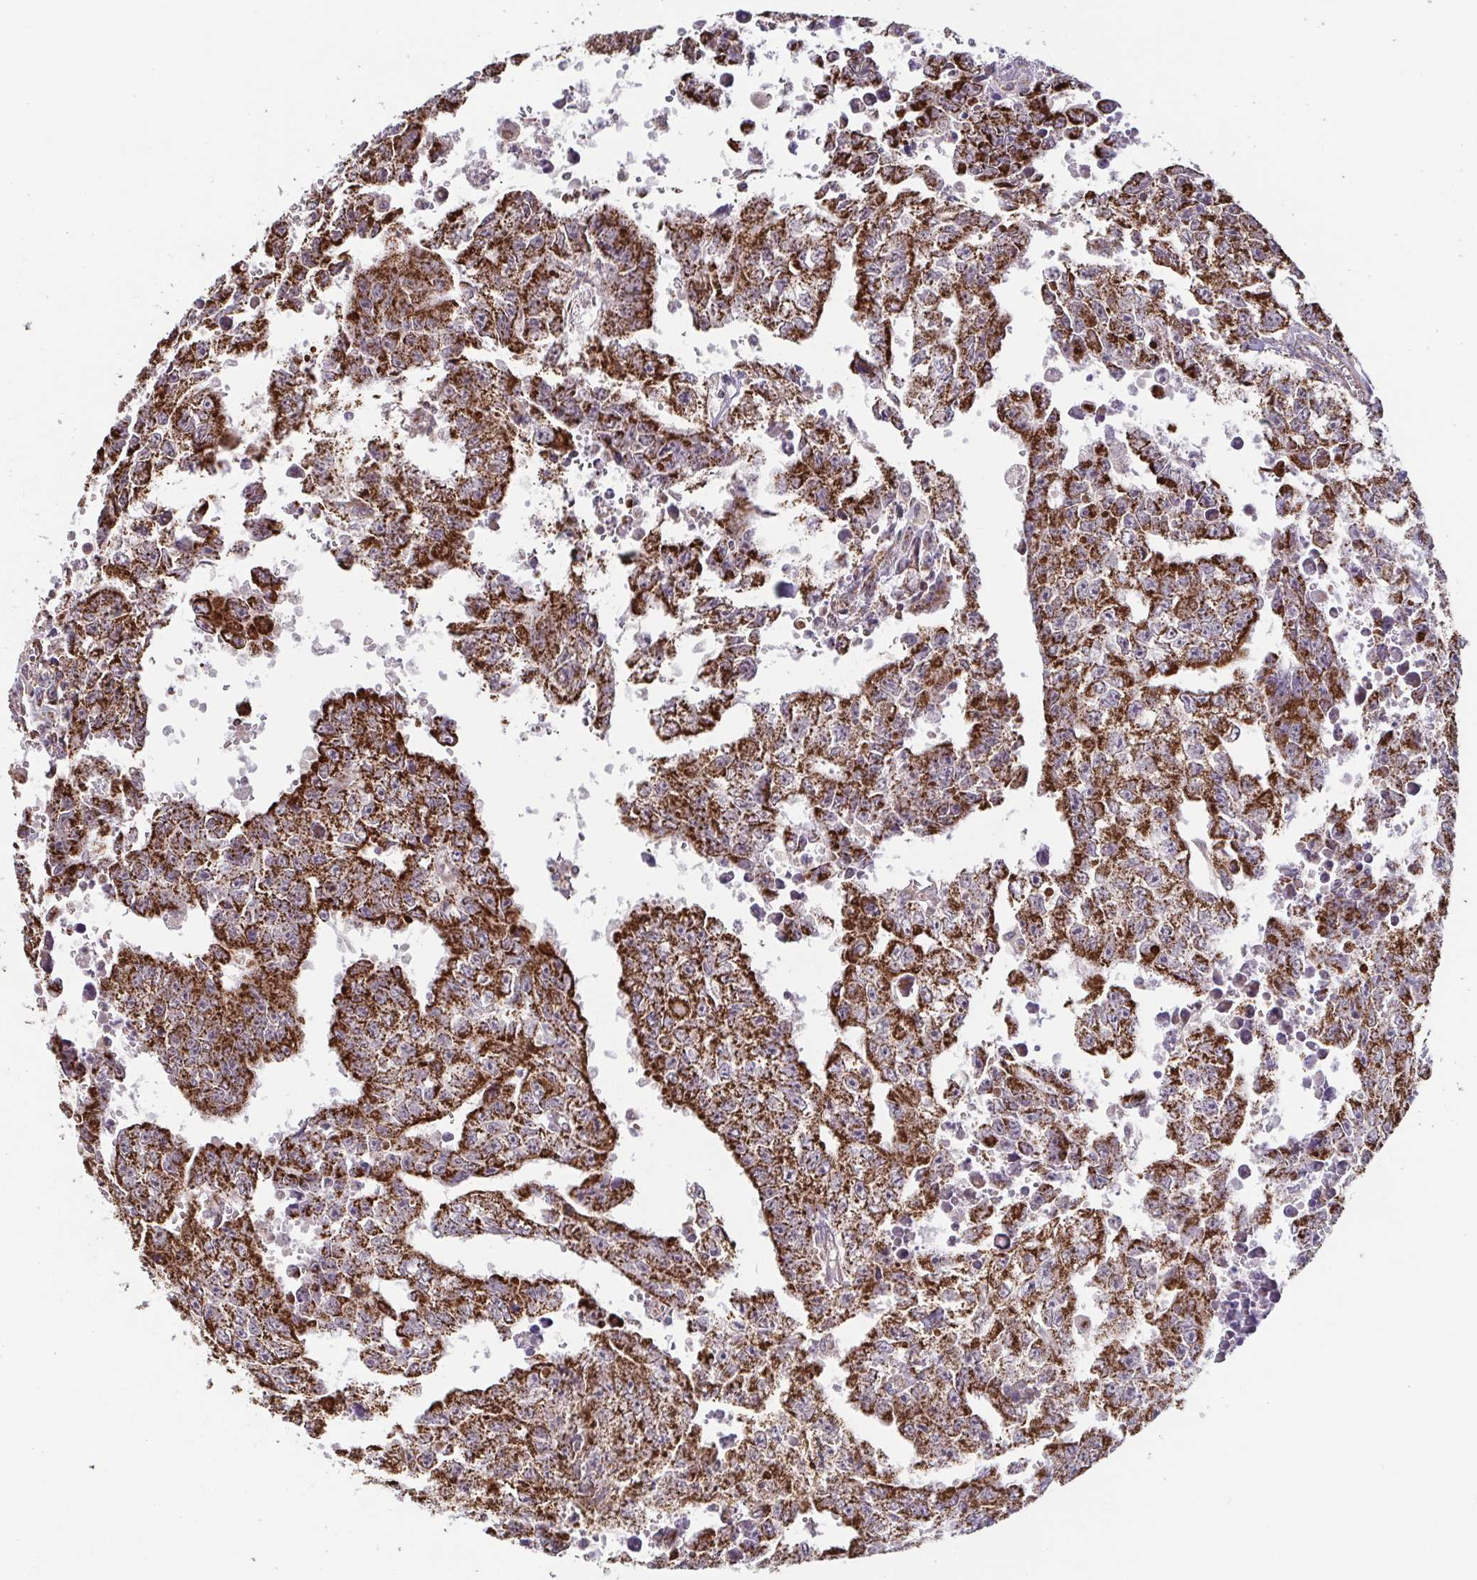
{"staining": {"intensity": "strong", "quantity": ">75%", "location": "cytoplasmic/membranous"}, "tissue": "testis cancer", "cell_type": "Tumor cells", "image_type": "cancer", "snomed": [{"axis": "morphology", "description": "Carcinoma, Embryonal, NOS"}, {"axis": "morphology", "description": "Teratoma, malignant, NOS"}, {"axis": "topography", "description": "Testis"}], "caption": "The image displays a brown stain indicating the presence of a protein in the cytoplasmic/membranous of tumor cells in embryonal carcinoma (testis).", "gene": "DIP2B", "patient": {"sex": "male", "age": 24}}